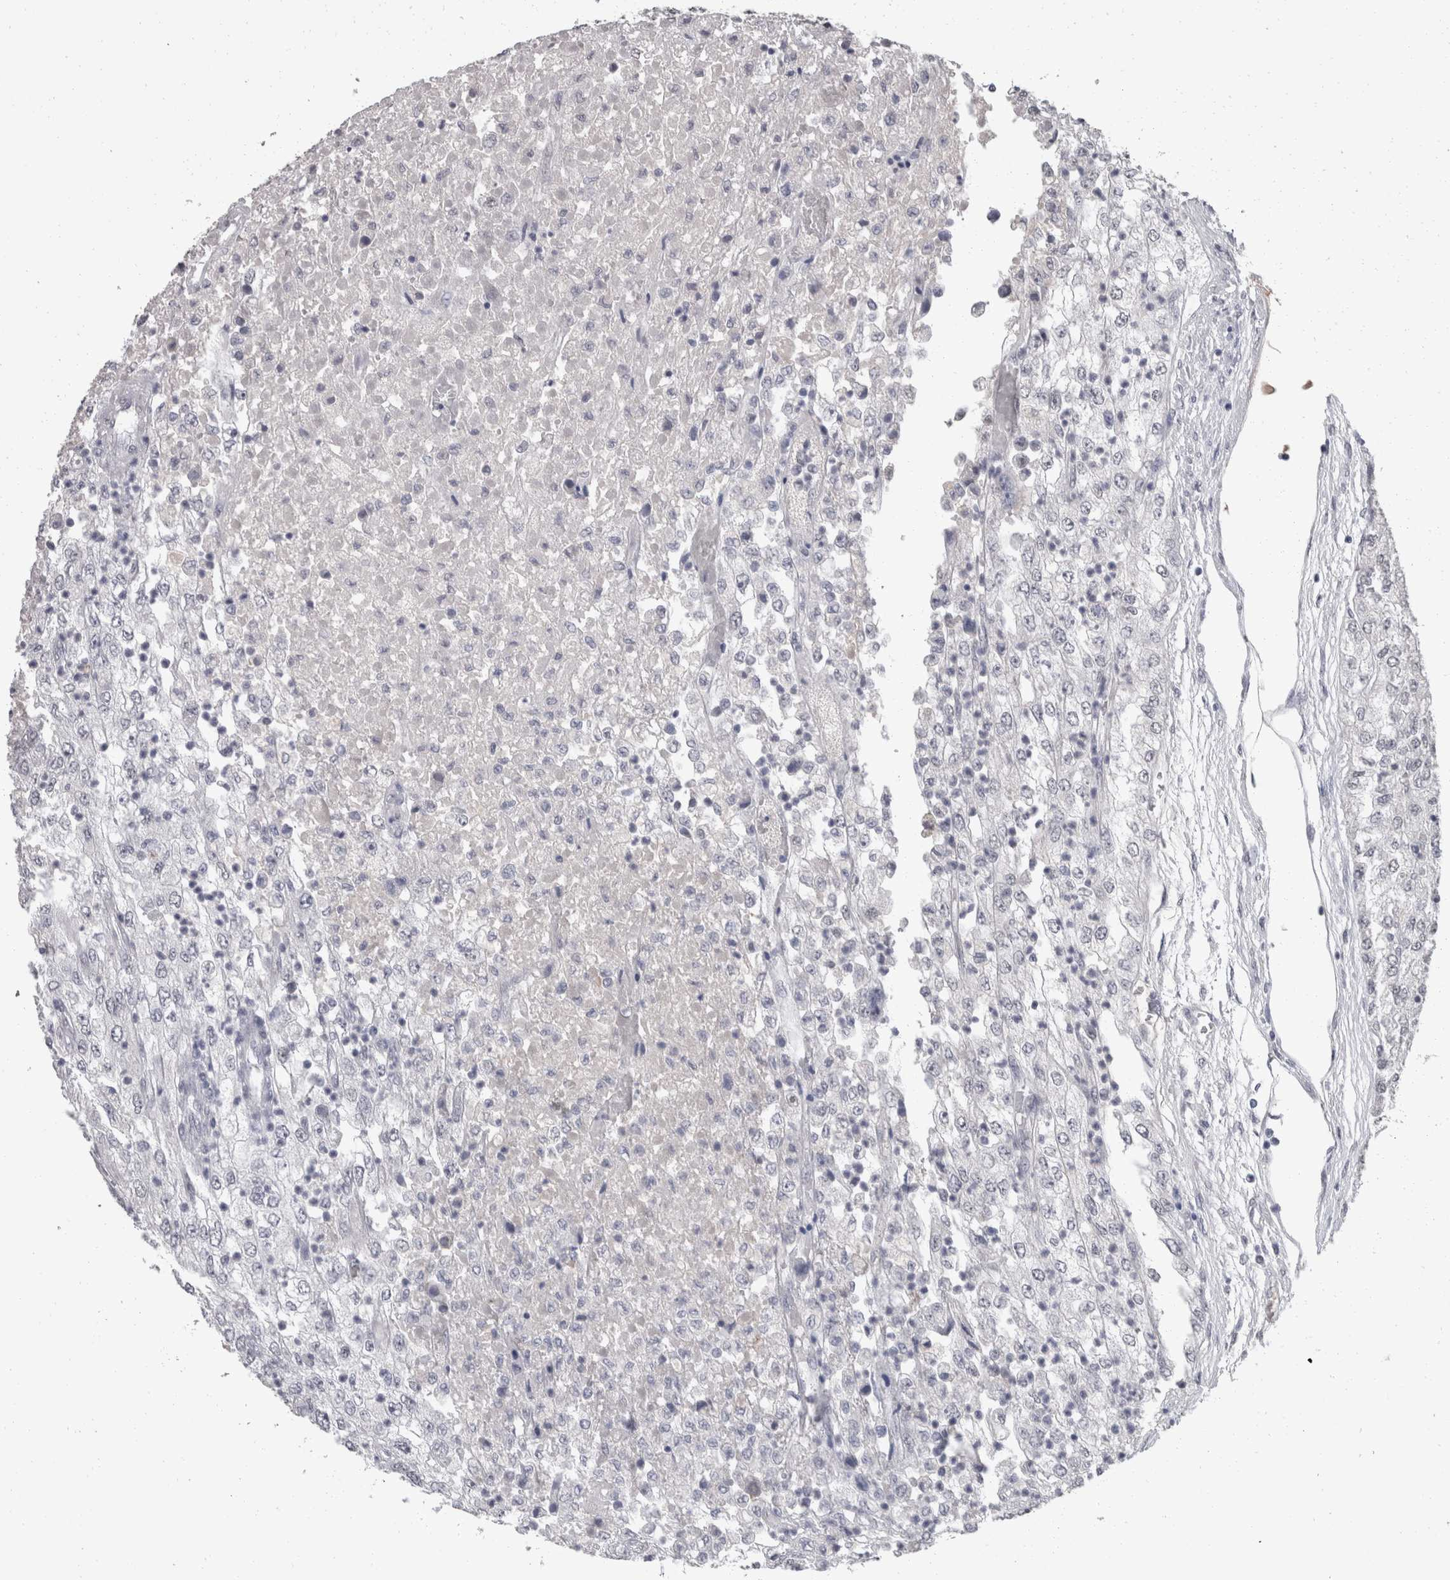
{"staining": {"intensity": "weak", "quantity": "25%-75%", "location": "nuclear"}, "tissue": "renal cancer", "cell_type": "Tumor cells", "image_type": "cancer", "snomed": [{"axis": "morphology", "description": "Adenocarcinoma, NOS"}, {"axis": "topography", "description": "Kidney"}], "caption": "A histopathology image showing weak nuclear staining in about 25%-75% of tumor cells in adenocarcinoma (renal), as visualized by brown immunohistochemical staining.", "gene": "DDX17", "patient": {"sex": "female", "age": 54}}